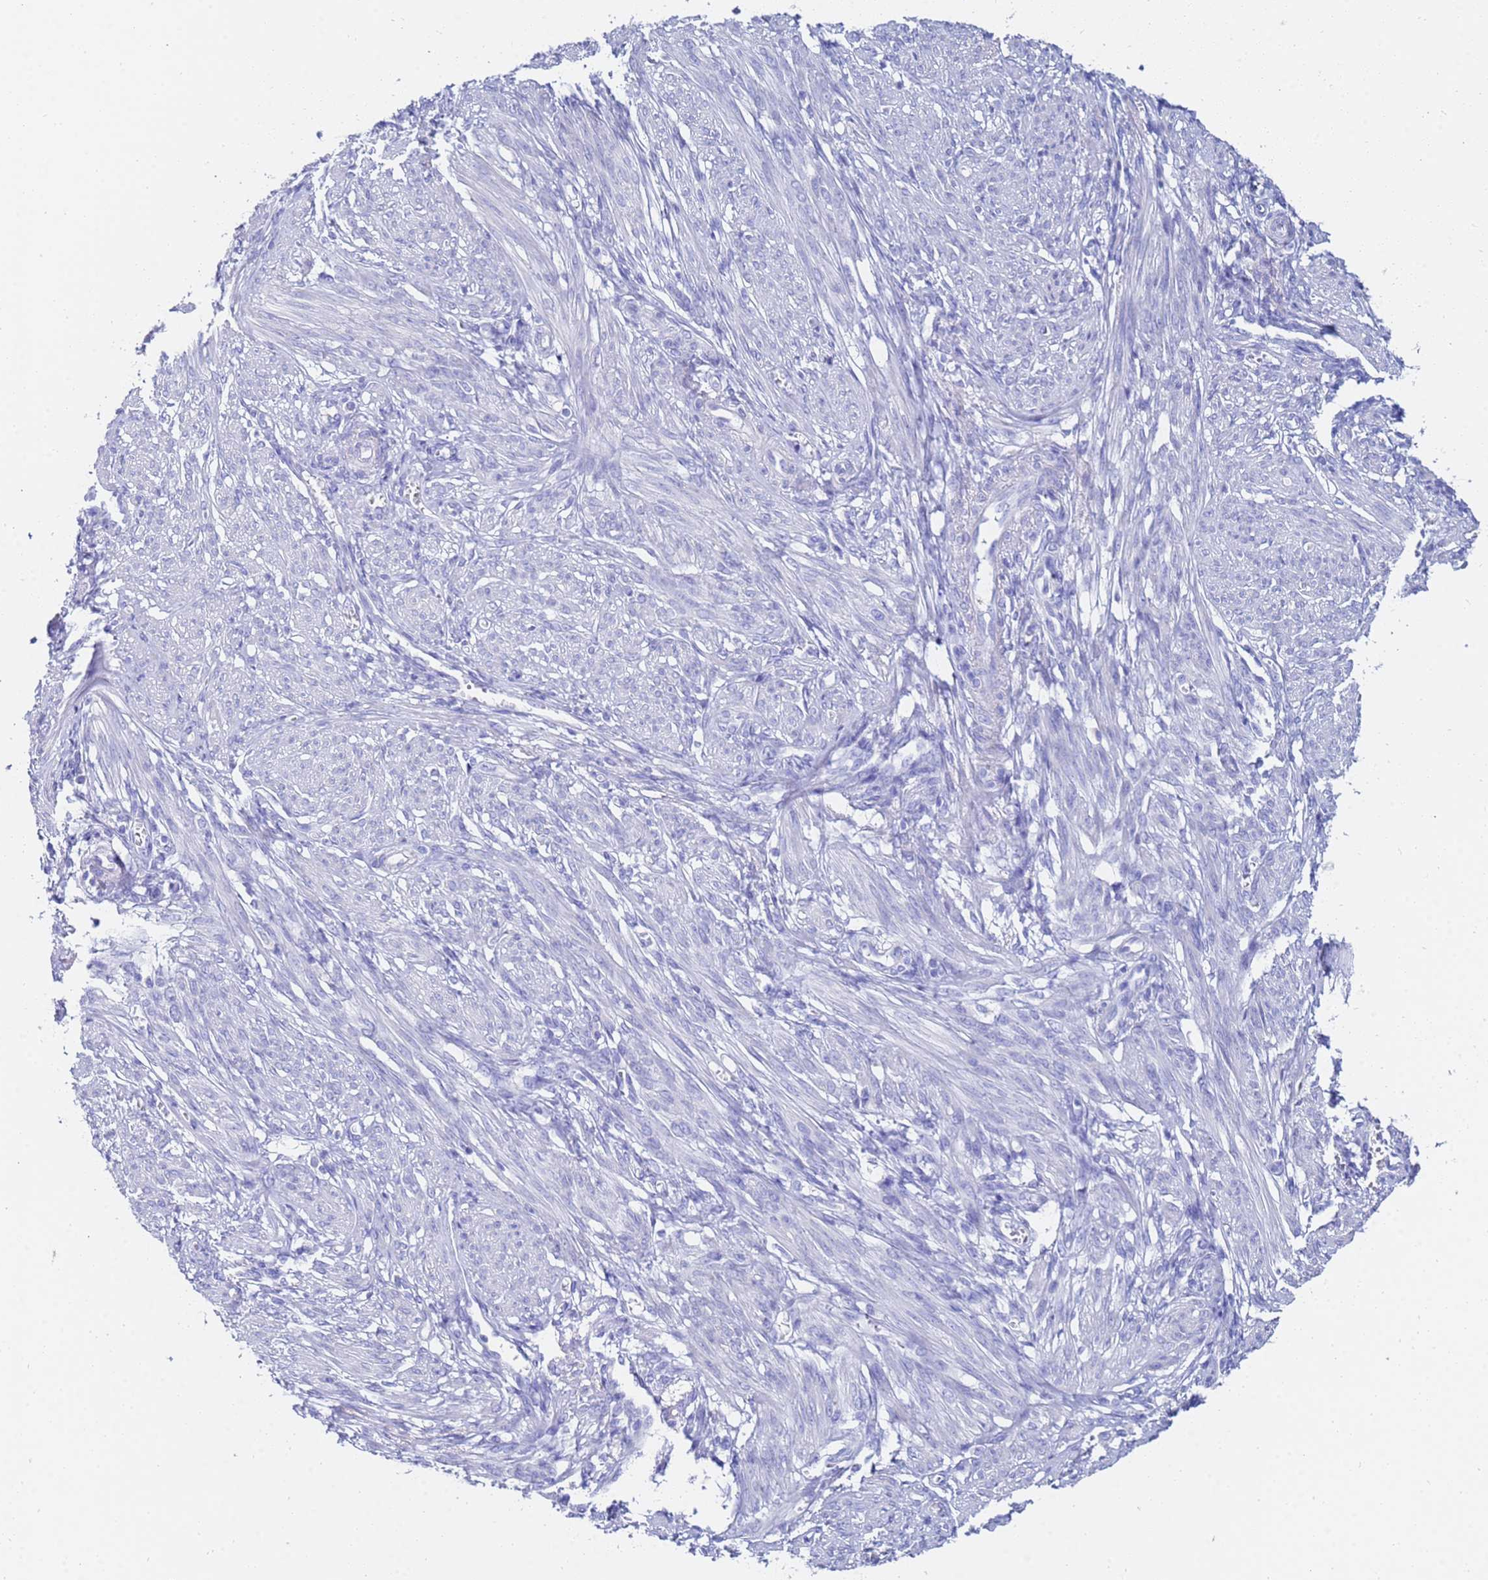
{"staining": {"intensity": "negative", "quantity": "none", "location": "none"}, "tissue": "smooth muscle", "cell_type": "Smooth muscle cells", "image_type": "normal", "snomed": [{"axis": "morphology", "description": "Normal tissue, NOS"}, {"axis": "topography", "description": "Smooth muscle"}], "caption": "IHC of benign smooth muscle reveals no positivity in smooth muscle cells.", "gene": "C2orf72", "patient": {"sex": "female", "age": 39}}